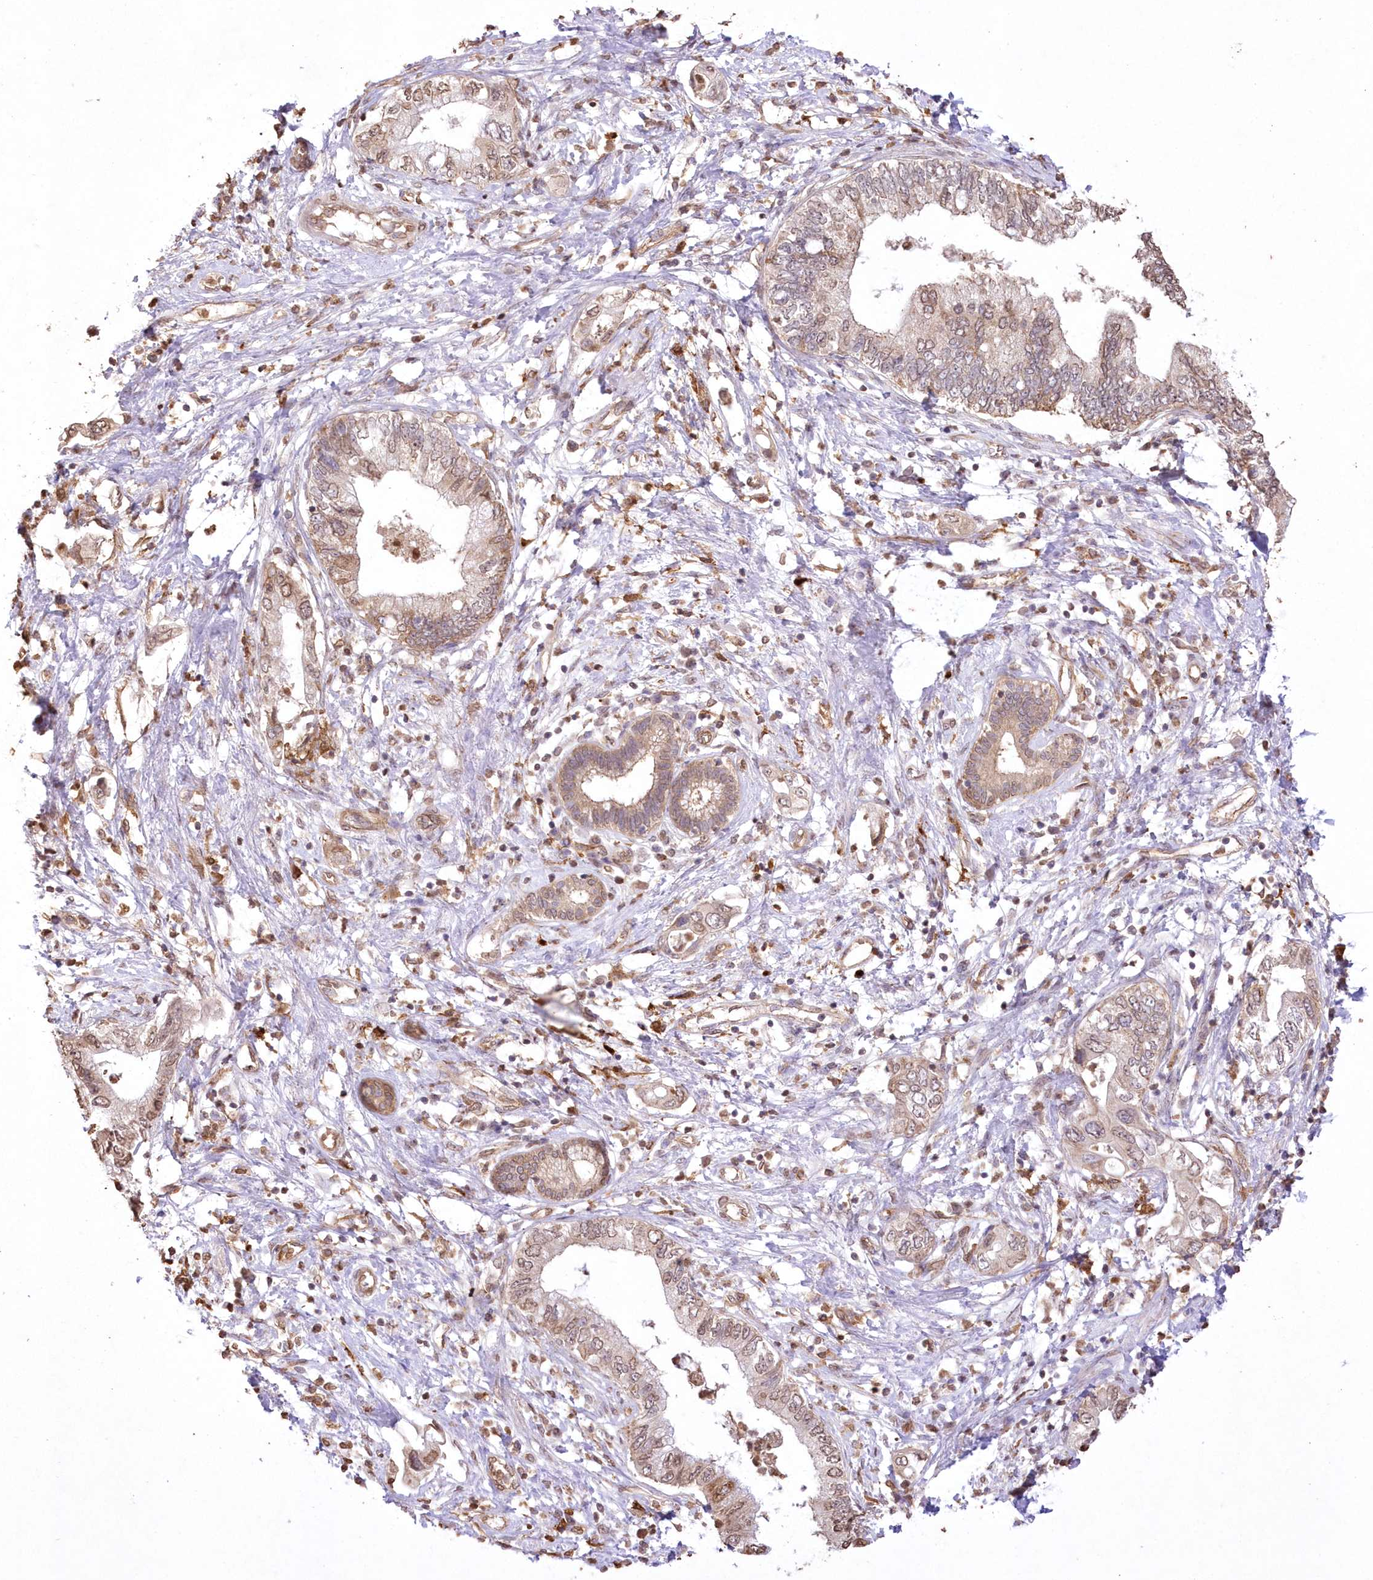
{"staining": {"intensity": "weak", "quantity": ">75%", "location": "cytoplasmic/membranous,nuclear"}, "tissue": "pancreatic cancer", "cell_type": "Tumor cells", "image_type": "cancer", "snomed": [{"axis": "morphology", "description": "Adenocarcinoma, NOS"}, {"axis": "topography", "description": "Pancreas"}], "caption": "Immunohistochemical staining of human pancreatic cancer exhibits low levels of weak cytoplasmic/membranous and nuclear expression in about >75% of tumor cells.", "gene": "FCHO2", "patient": {"sex": "female", "age": 73}}